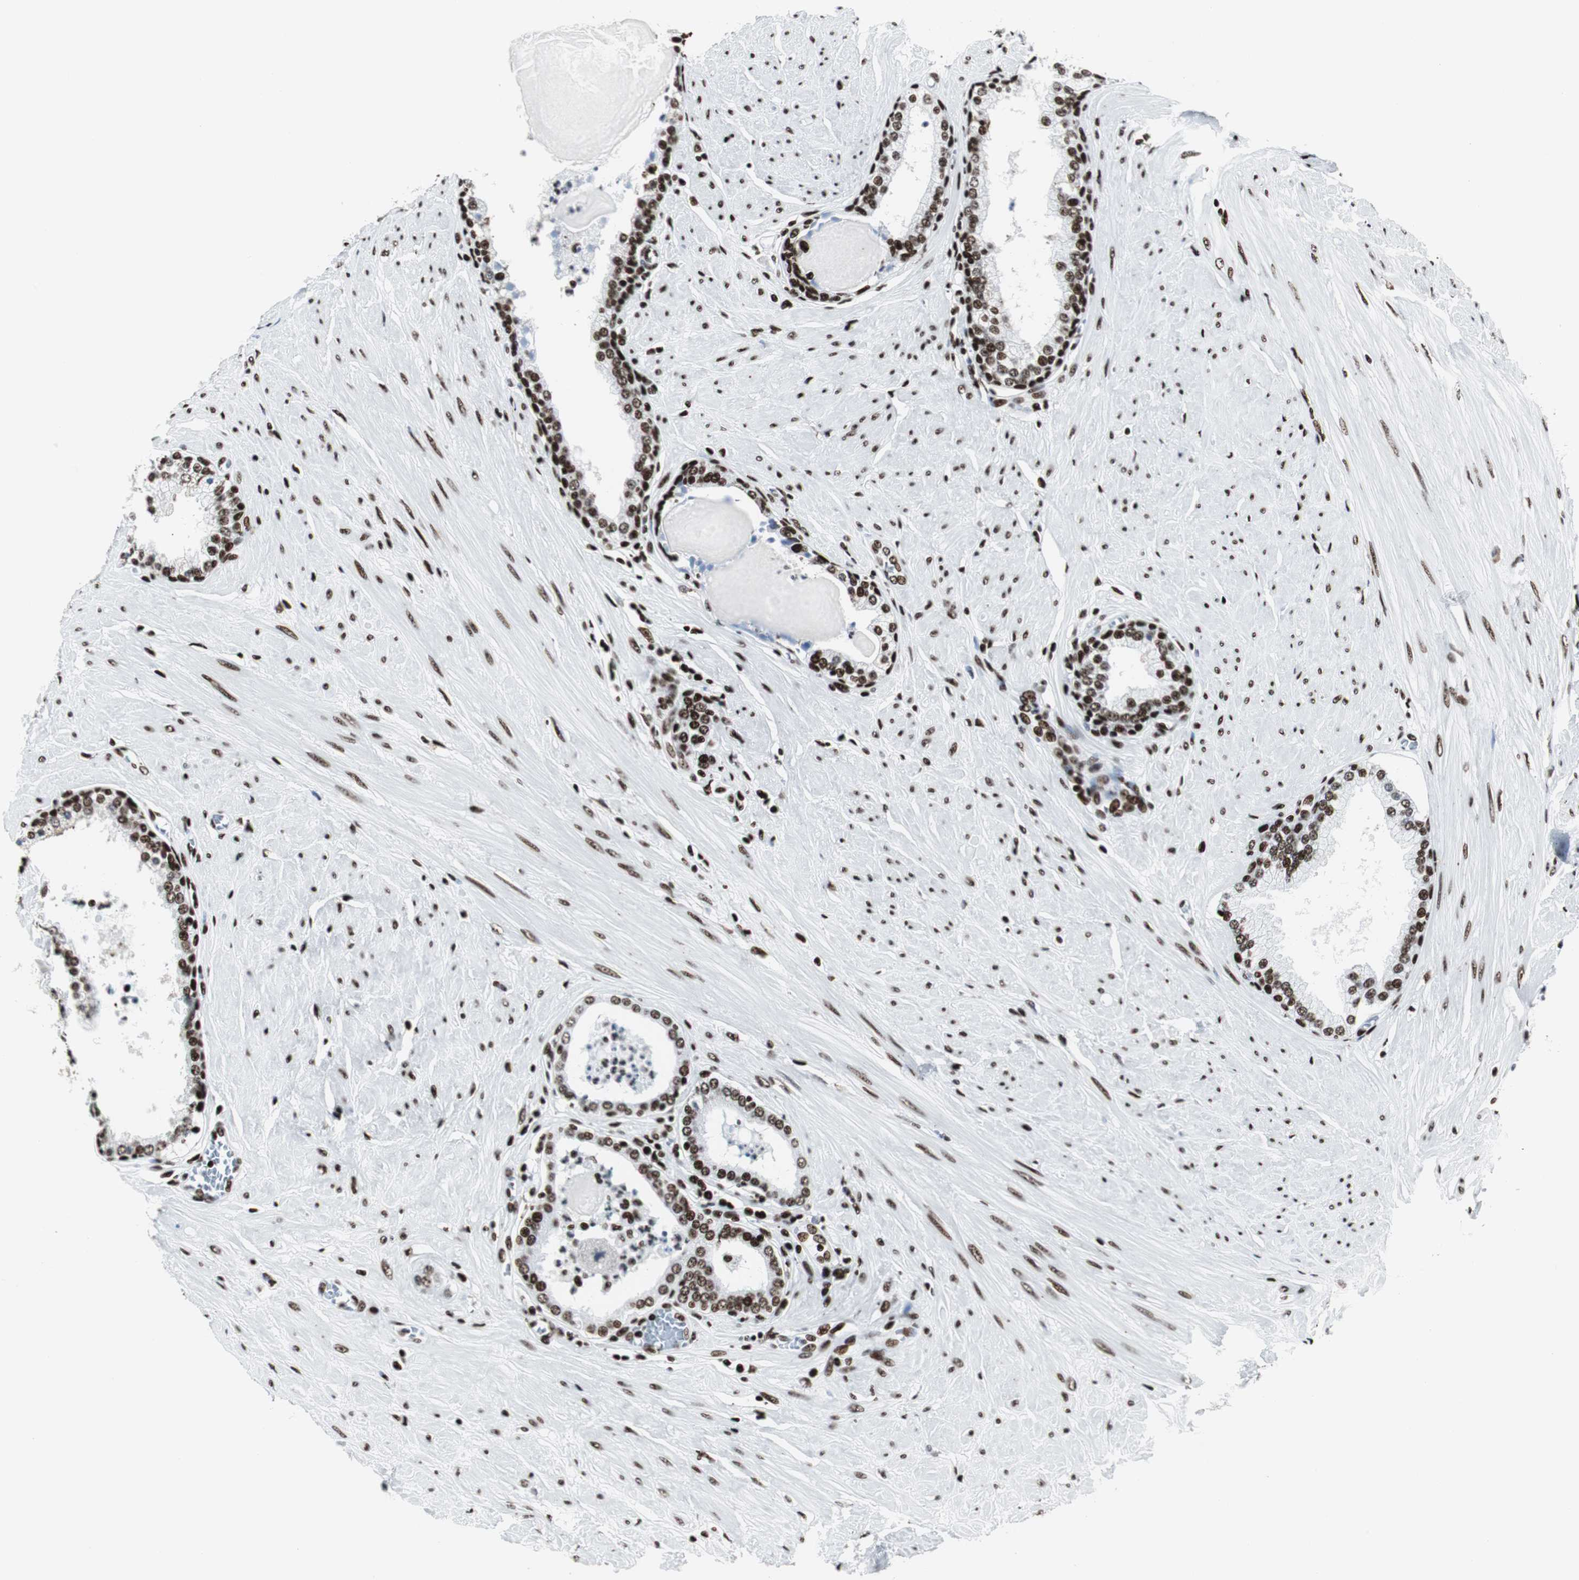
{"staining": {"intensity": "strong", "quantity": ">75%", "location": "nuclear"}, "tissue": "prostate", "cell_type": "Glandular cells", "image_type": "normal", "snomed": [{"axis": "morphology", "description": "Normal tissue, NOS"}, {"axis": "topography", "description": "Prostate"}], "caption": "Protein analysis of unremarkable prostate exhibits strong nuclear expression in about >75% of glandular cells.", "gene": "NCL", "patient": {"sex": "male", "age": 51}}